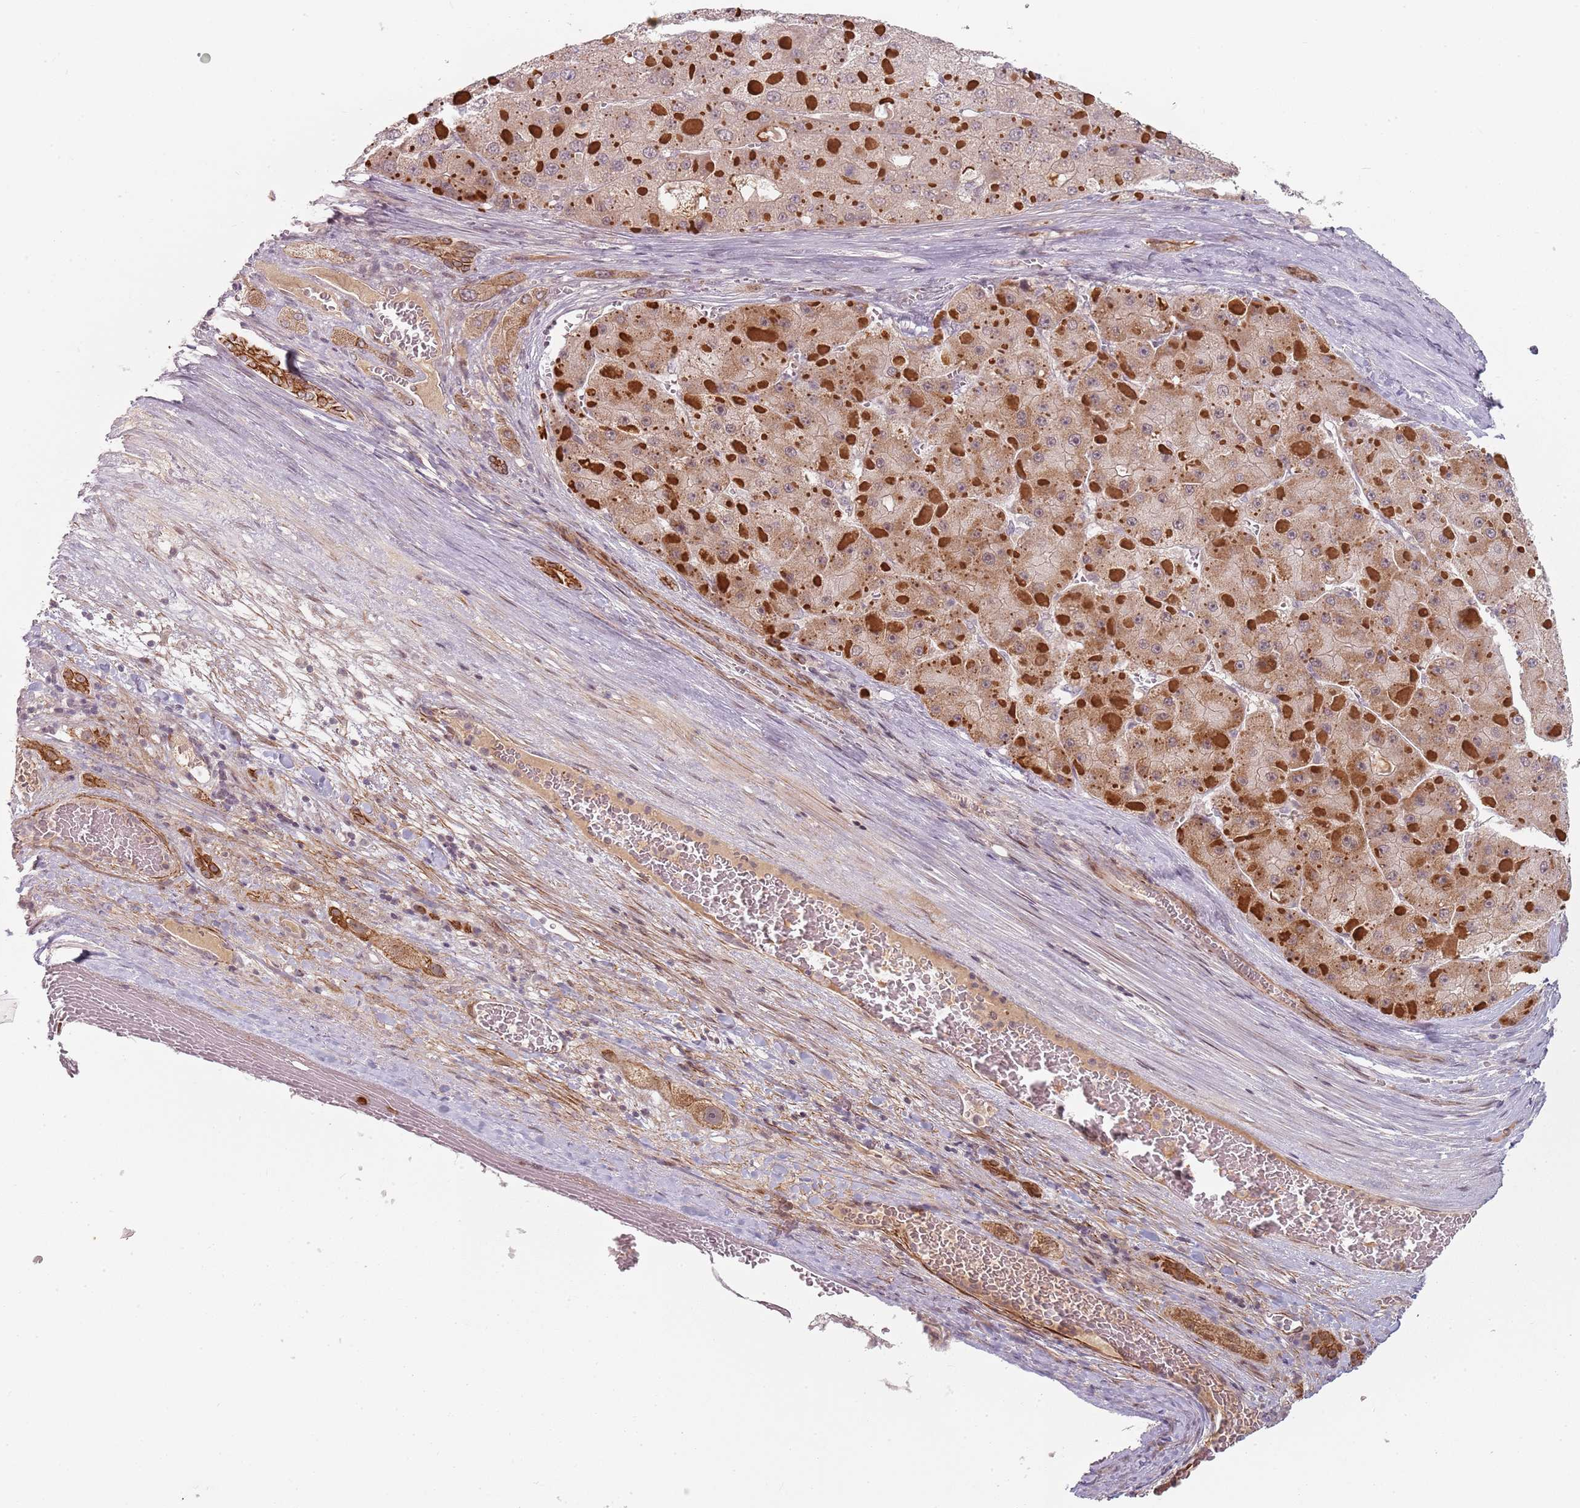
{"staining": {"intensity": "moderate", "quantity": ">75%", "location": "cytoplasmic/membranous"}, "tissue": "liver cancer", "cell_type": "Tumor cells", "image_type": "cancer", "snomed": [{"axis": "morphology", "description": "Carcinoma, Hepatocellular, NOS"}, {"axis": "topography", "description": "Liver"}], "caption": "This image reveals liver cancer stained with immunohistochemistry to label a protein in brown. The cytoplasmic/membranous of tumor cells show moderate positivity for the protein. Nuclei are counter-stained blue.", "gene": "RPS6KA2", "patient": {"sex": "female", "age": 73}}